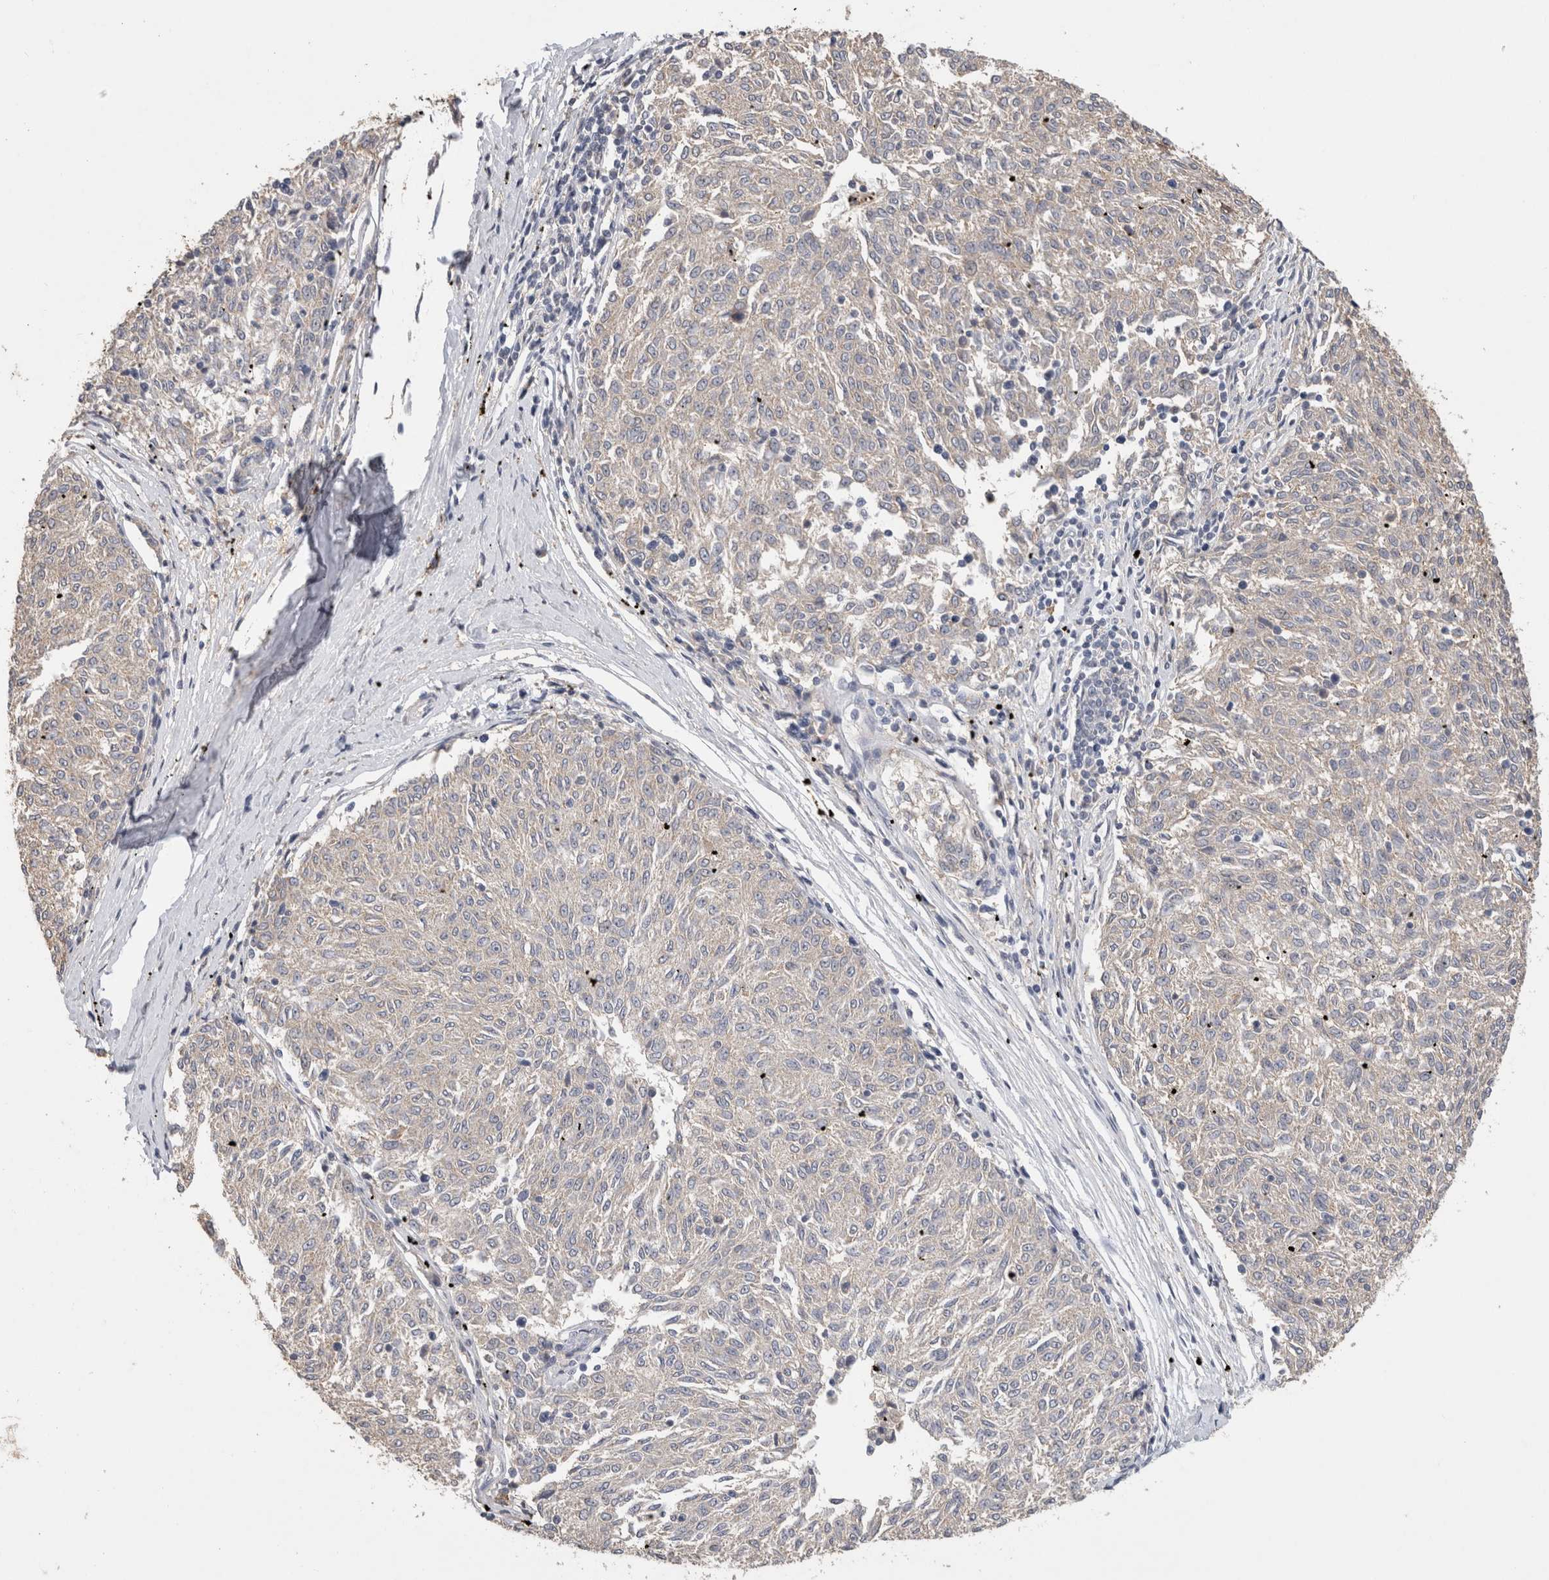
{"staining": {"intensity": "negative", "quantity": "none", "location": "none"}, "tissue": "melanoma", "cell_type": "Tumor cells", "image_type": "cancer", "snomed": [{"axis": "morphology", "description": "Malignant melanoma, NOS"}, {"axis": "topography", "description": "Skin"}], "caption": "This photomicrograph is of malignant melanoma stained with IHC to label a protein in brown with the nuclei are counter-stained blue. There is no positivity in tumor cells.", "gene": "CNTFR", "patient": {"sex": "female", "age": 72}}